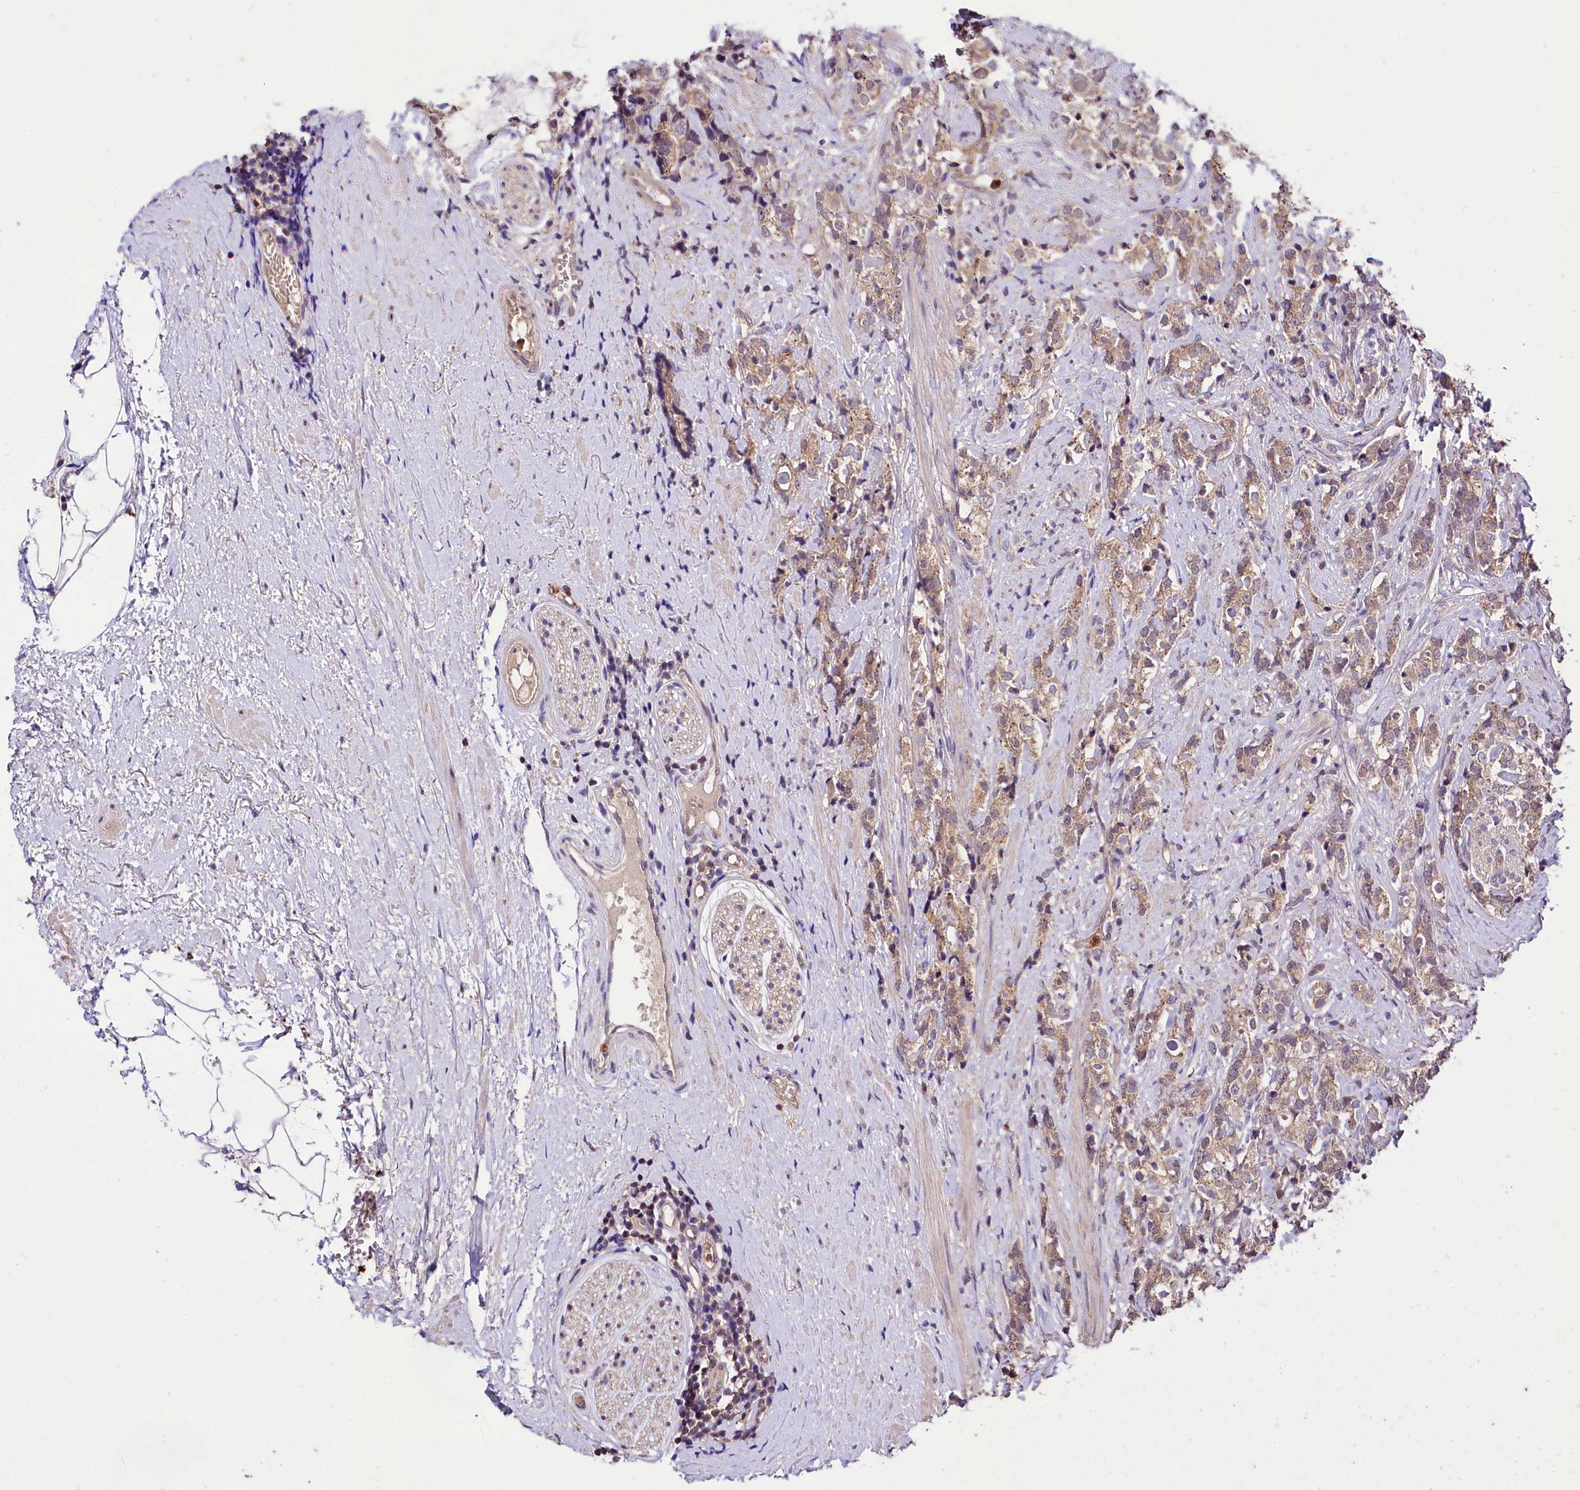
{"staining": {"intensity": "weak", "quantity": "25%-75%", "location": "cytoplasmic/membranous"}, "tissue": "prostate cancer", "cell_type": "Tumor cells", "image_type": "cancer", "snomed": [{"axis": "morphology", "description": "Adenocarcinoma, High grade"}, {"axis": "topography", "description": "Prostate"}], "caption": "Prostate adenocarcinoma (high-grade) tissue displays weak cytoplasmic/membranous staining in approximately 25%-75% of tumor cells, visualized by immunohistochemistry.", "gene": "KLRB1", "patient": {"sex": "male", "age": 69}}